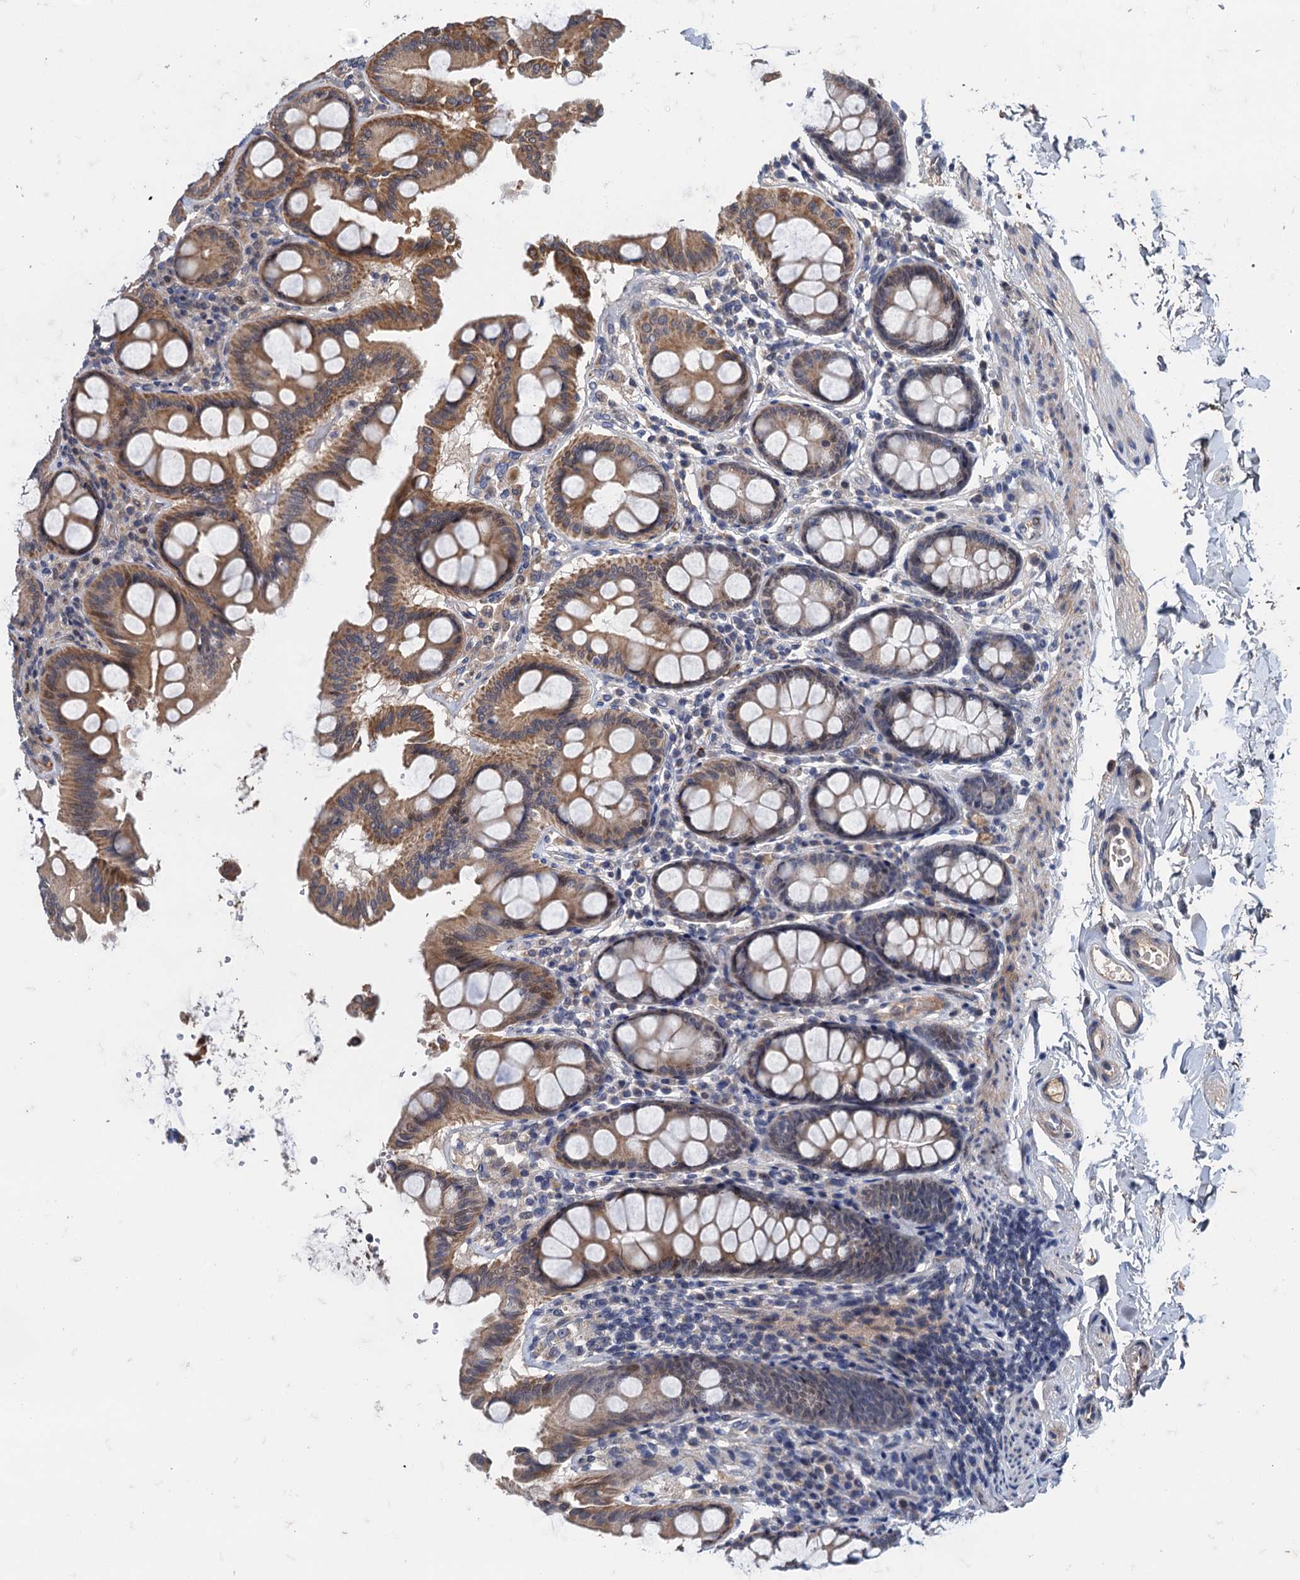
{"staining": {"intensity": "weak", "quantity": ">75%", "location": "cytoplasmic/membranous"}, "tissue": "colon", "cell_type": "Endothelial cells", "image_type": "normal", "snomed": [{"axis": "morphology", "description": "Normal tissue, NOS"}, {"axis": "topography", "description": "Colon"}, {"axis": "topography", "description": "Peripheral nerve tissue"}], "caption": "Protein expression analysis of benign colon displays weak cytoplasmic/membranous expression in approximately >75% of endothelial cells.", "gene": "MDM1", "patient": {"sex": "female", "age": 61}}